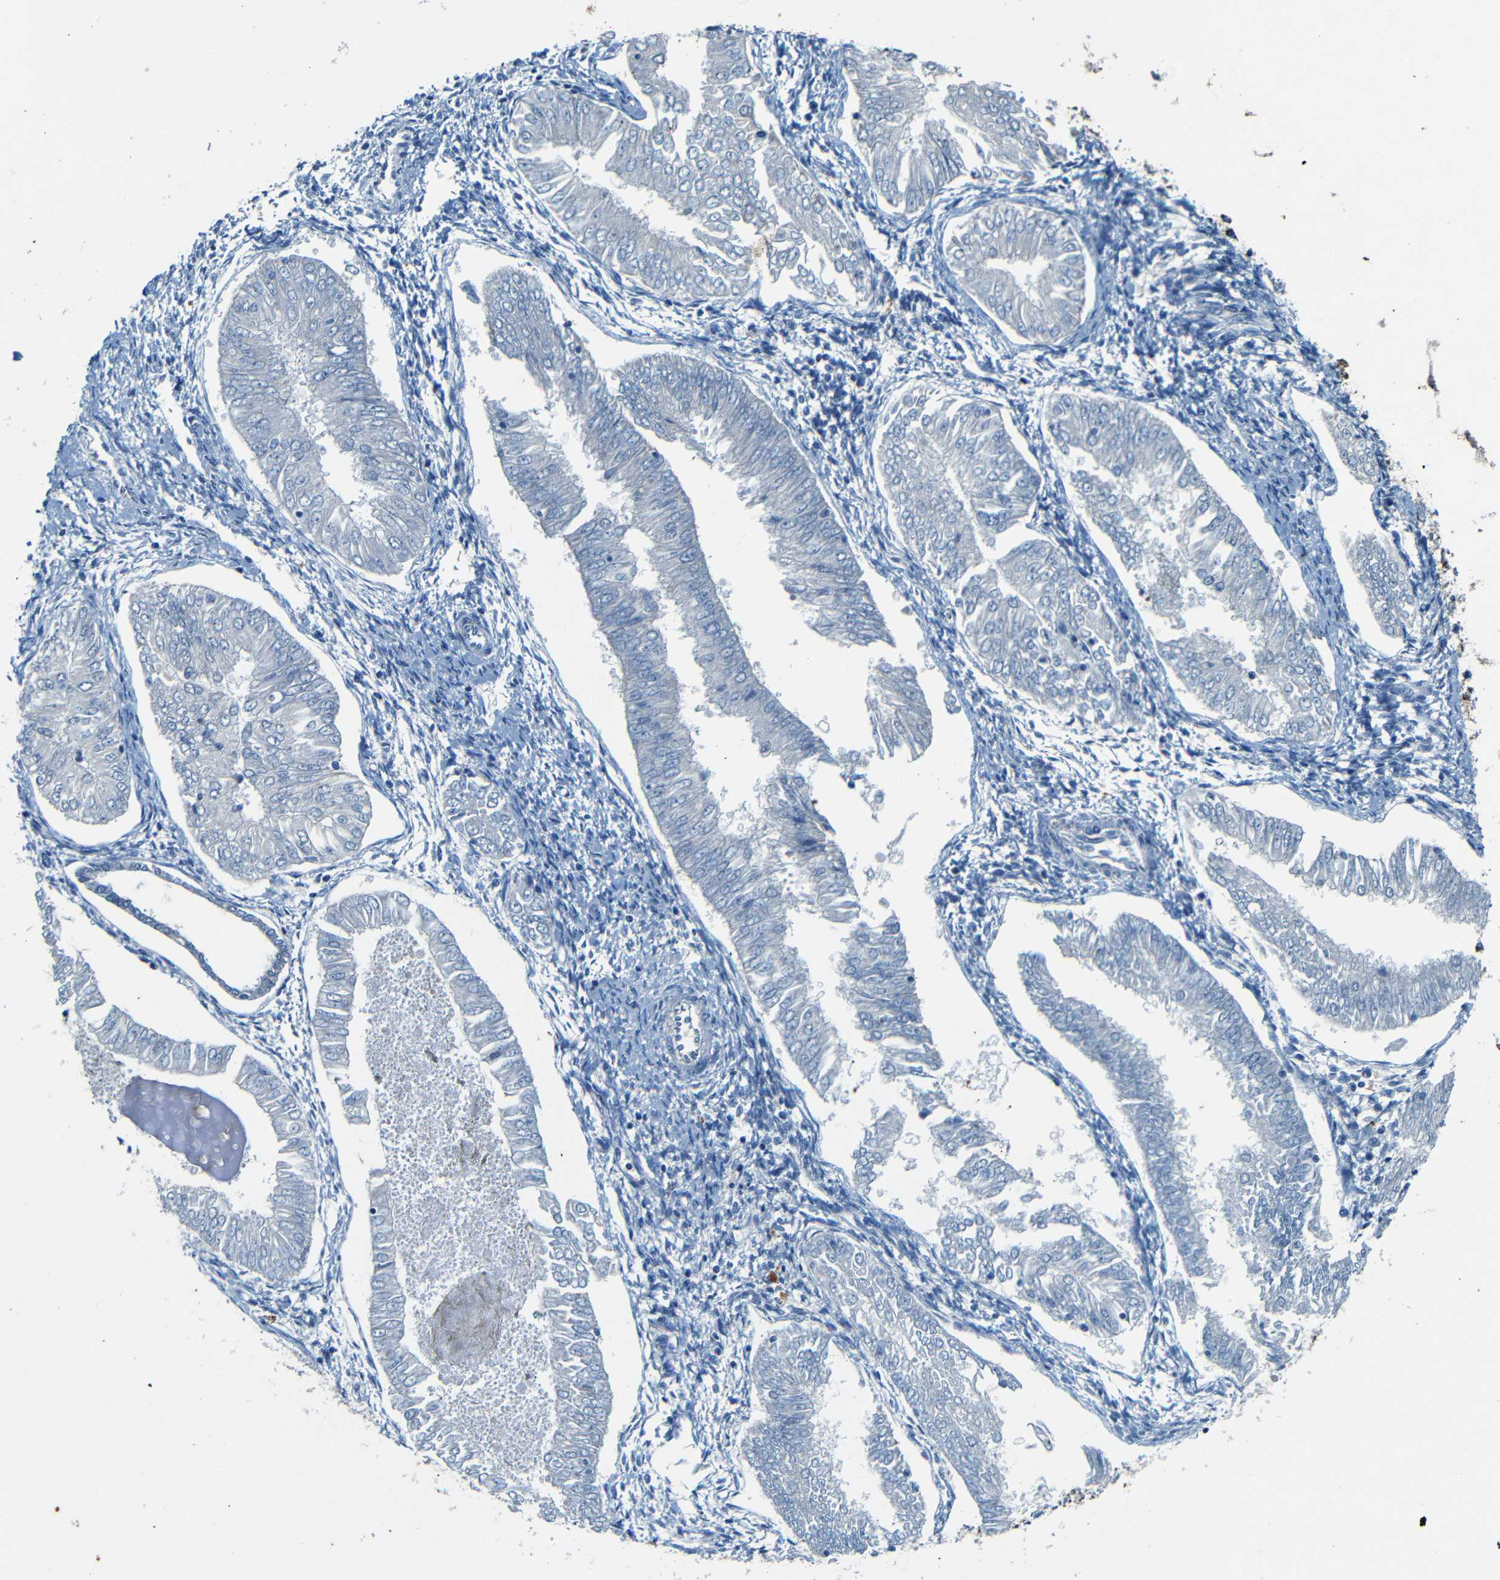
{"staining": {"intensity": "negative", "quantity": "none", "location": "none"}, "tissue": "endometrial cancer", "cell_type": "Tumor cells", "image_type": "cancer", "snomed": [{"axis": "morphology", "description": "Adenocarcinoma, NOS"}, {"axis": "topography", "description": "Endometrium"}], "caption": "Human endometrial cancer stained for a protein using IHC exhibits no expression in tumor cells.", "gene": "WSCD2", "patient": {"sex": "female", "age": 53}}